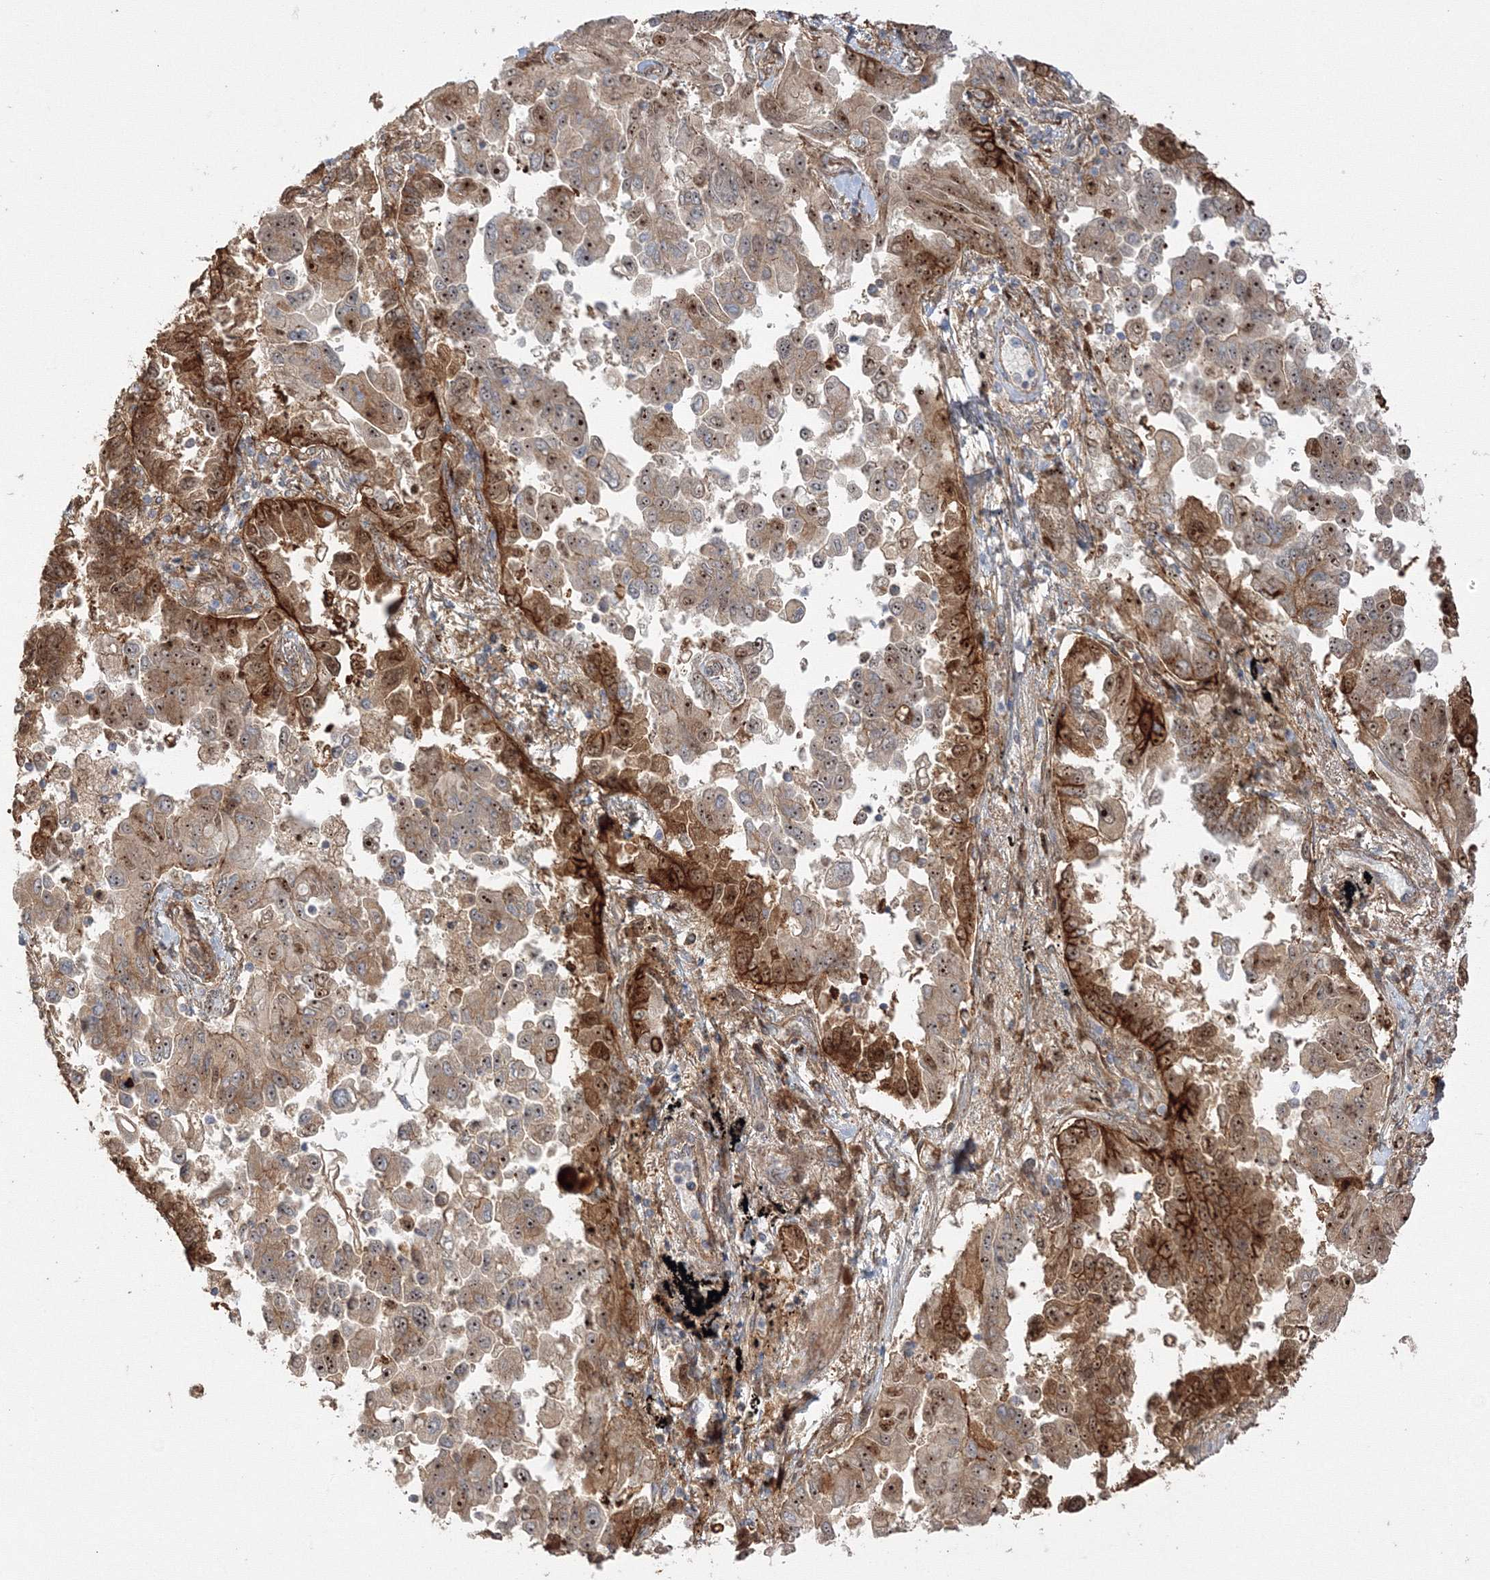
{"staining": {"intensity": "moderate", "quantity": ">75%", "location": "cytoplasmic/membranous,nuclear"}, "tissue": "lung cancer", "cell_type": "Tumor cells", "image_type": "cancer", "snomed": [{"axis": "morphology", "description": "Adenocarcinoma, NOS"}, {"axis": "topography", "description": "Lung"}], "caption": "This histopathology image displays lung cancer stained with IHC to label a protein in brown. The cytoplasmic/membranous and nuclear of tumor cells show moderate positivity for the protein. Nuclei are counter-stained blue.", "gene": "NPM3", "patient": {"sex": "female", "age": 67}}